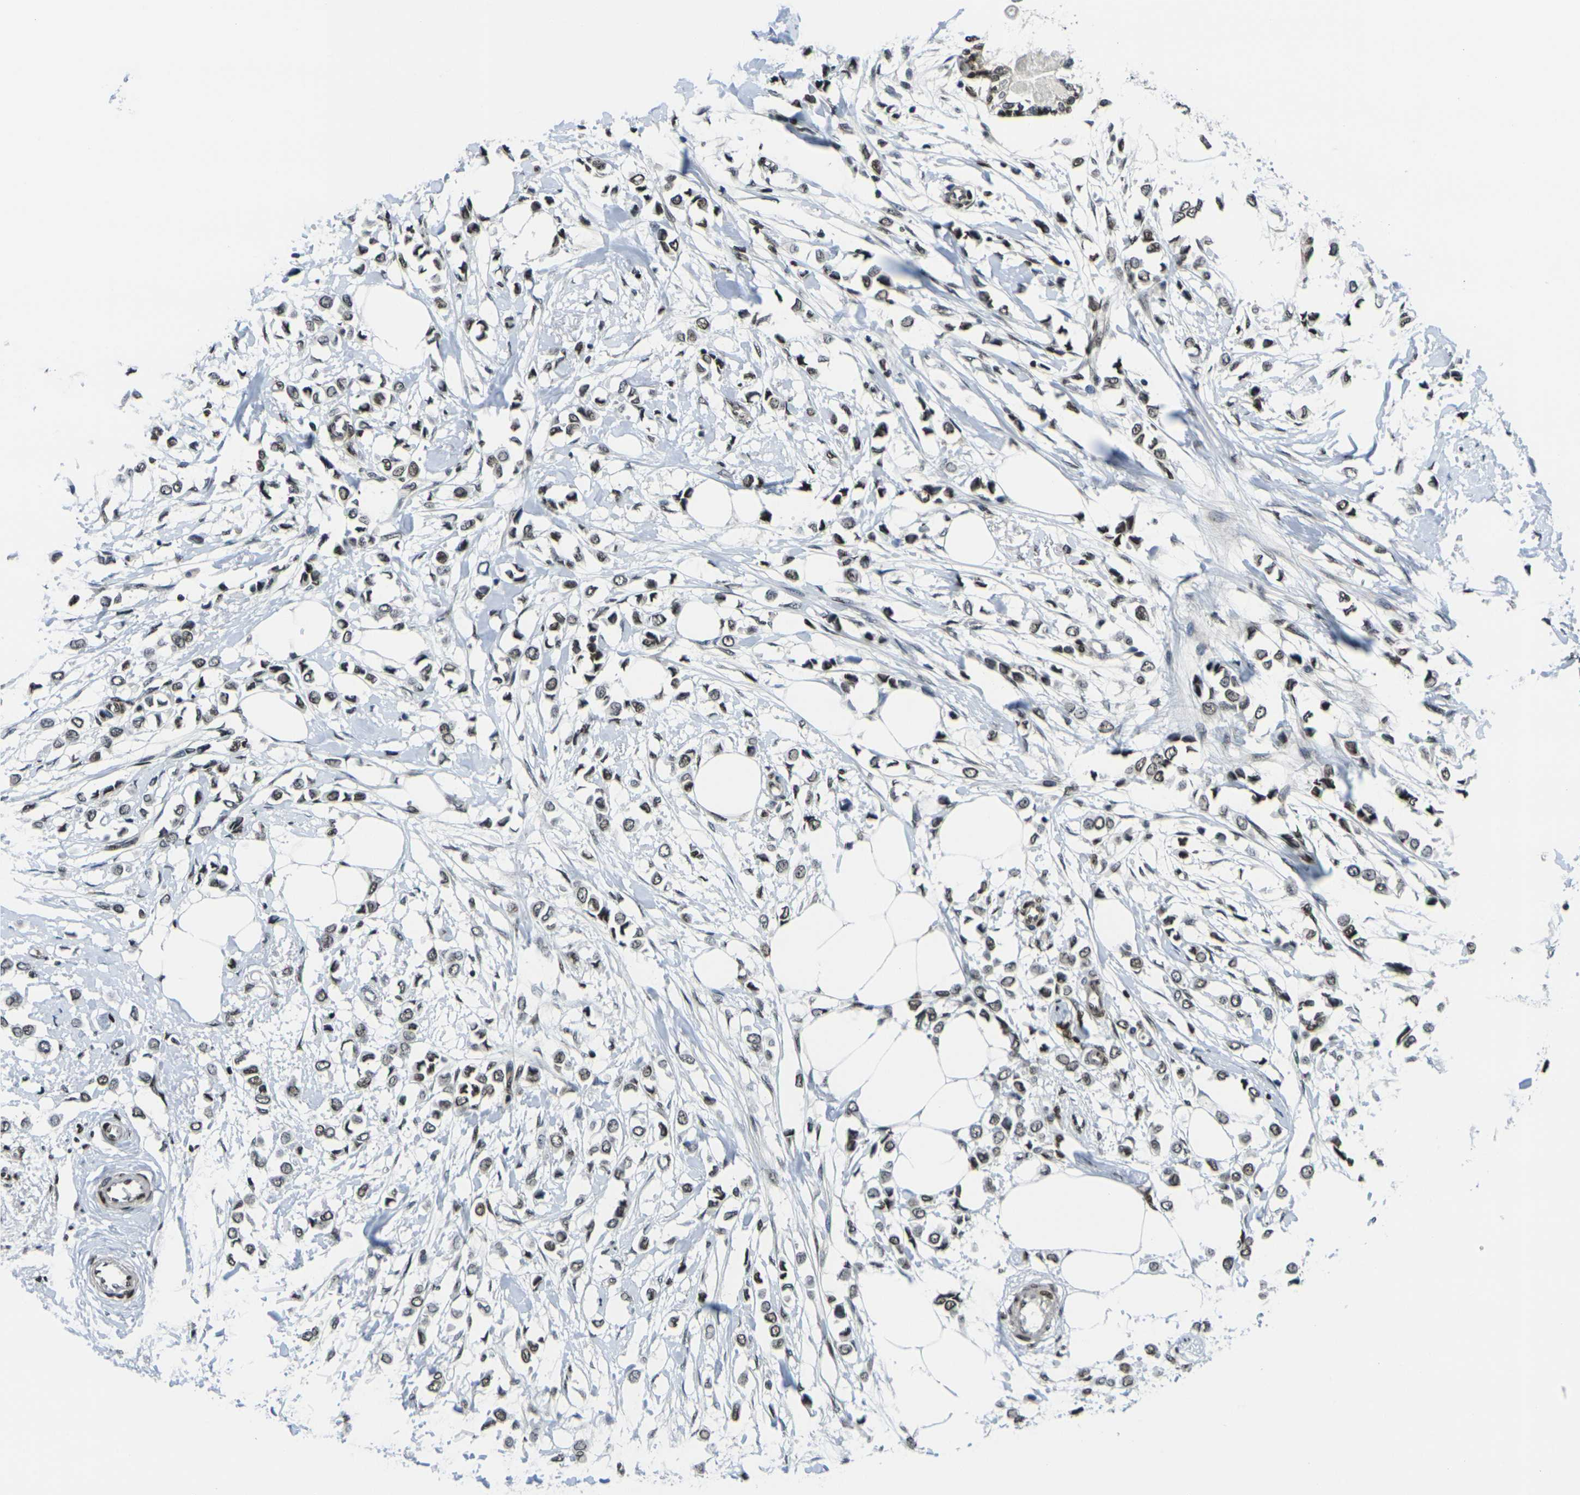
{"staining": {"intensity": "moderate", "quantity": ">75%", "location": "nuclear"}, "tissue": "breast cancer", "cell_type": "Tumor cells", "image_type": "cancer", "snomed": [{"axis": "morphology", "description": "Lobular carcinoma"}, {"axis": "topography", "description": "Breast"}], "caption": "Immunohistochemistry photomicrograph of neoplastic tissue: breast lobular carcinoma stained using immunohistochemistry (IHC) displays medium levels of moderate protein expression localized specifically in the nuclear of tumor cells, appearing as a nuclear brown color.", "gene": "H1-10", "patient": {"sex": "female", "age": 51}}